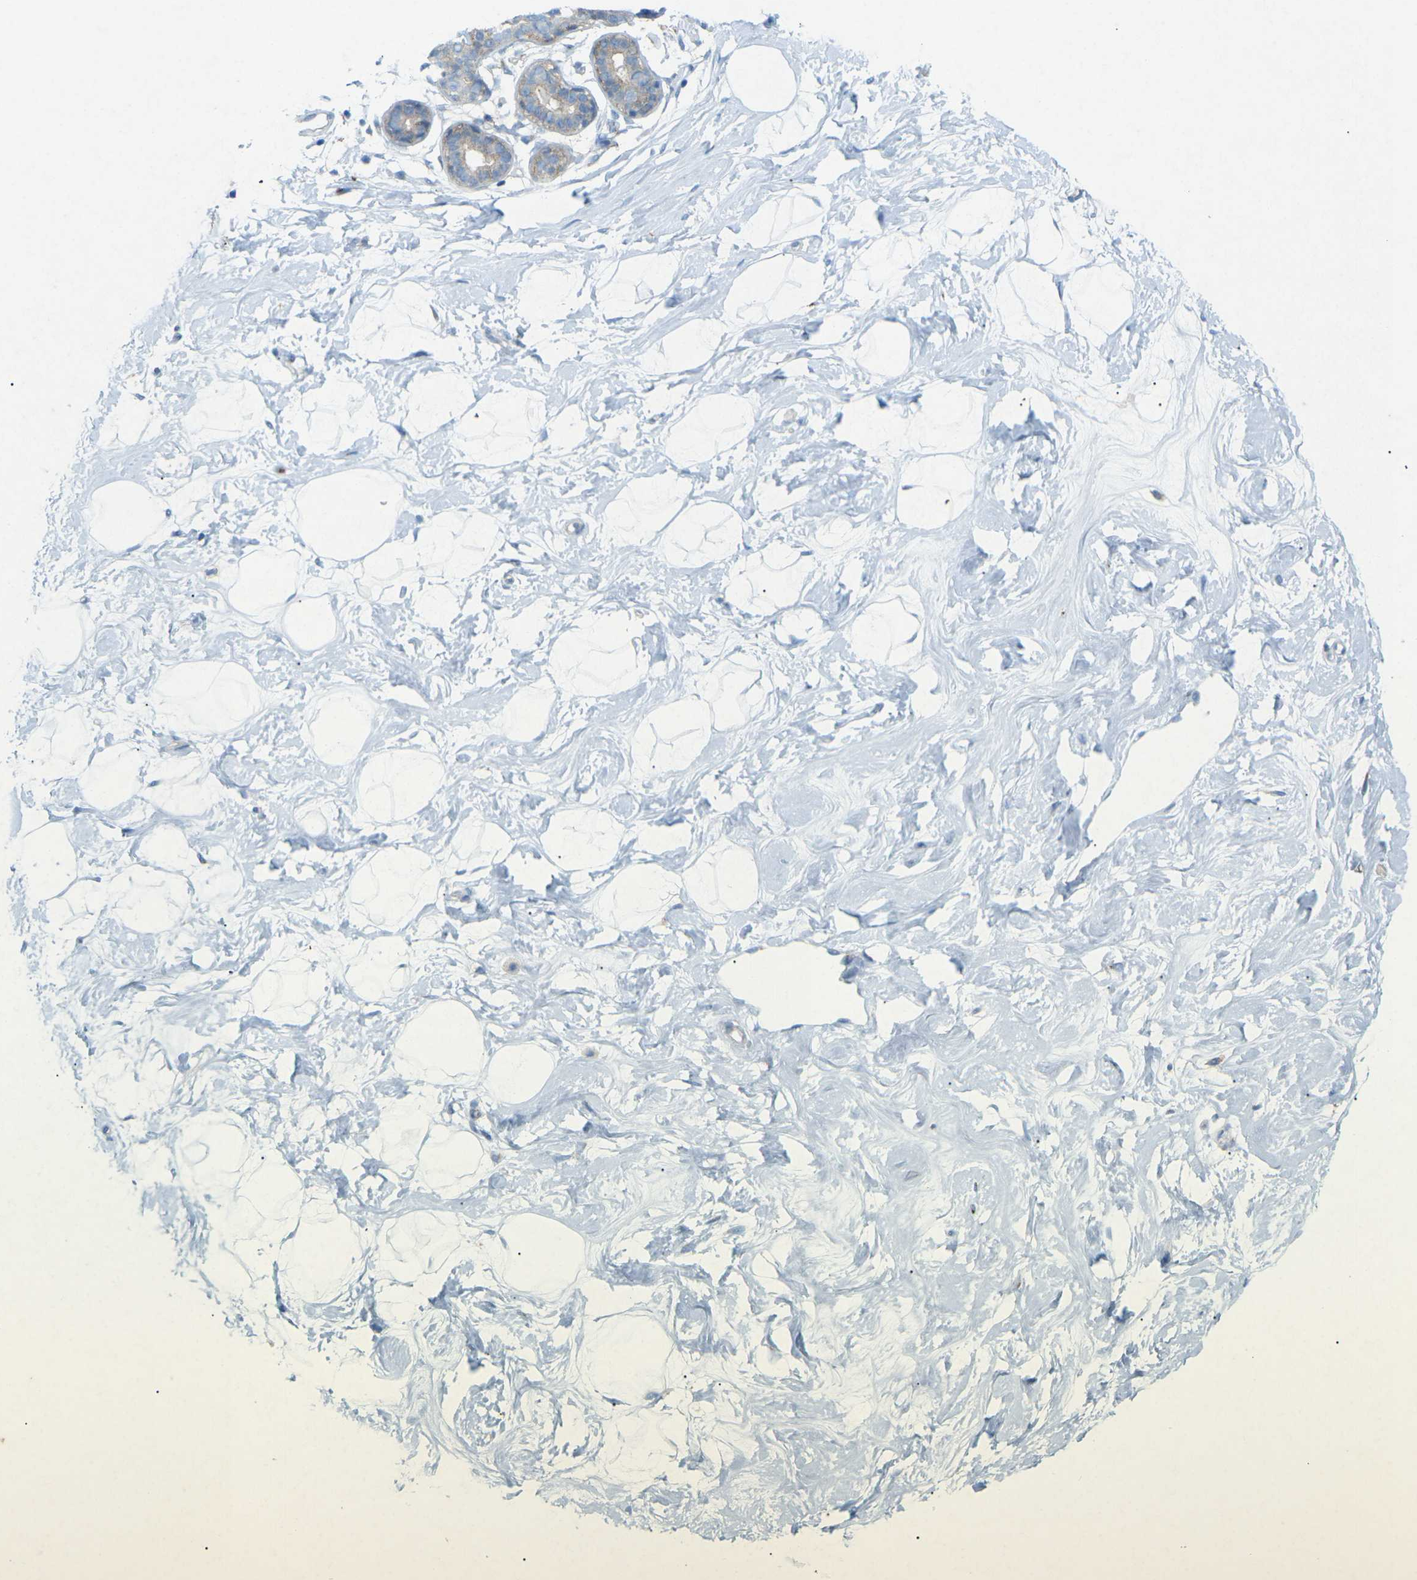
{"staining": {"intensity": "negative", "quantity": "none", "location": "none"}, "tissue": "breast", "cell_type": "Adipocytes", "image_type": "normal", "snomed": [{"axis": "morphology", "description": "Normal tissue, NOS"}, {"axis": "topography", "description": "Breast"}], "caption": "Immunohistochemistry (IHC) photomicrograph of normal breast stained for a protein (brown), which reveals no expression in adipocytes. Brightfield microscopy of immunohistochemistry (IHC) stained with DAB (3,3'-diaminobenzidine) (brown) and hematoxylin (blue), captured at high magnification.", "gene": "STK11", "patient": {"sex": "female", "age": 23}}